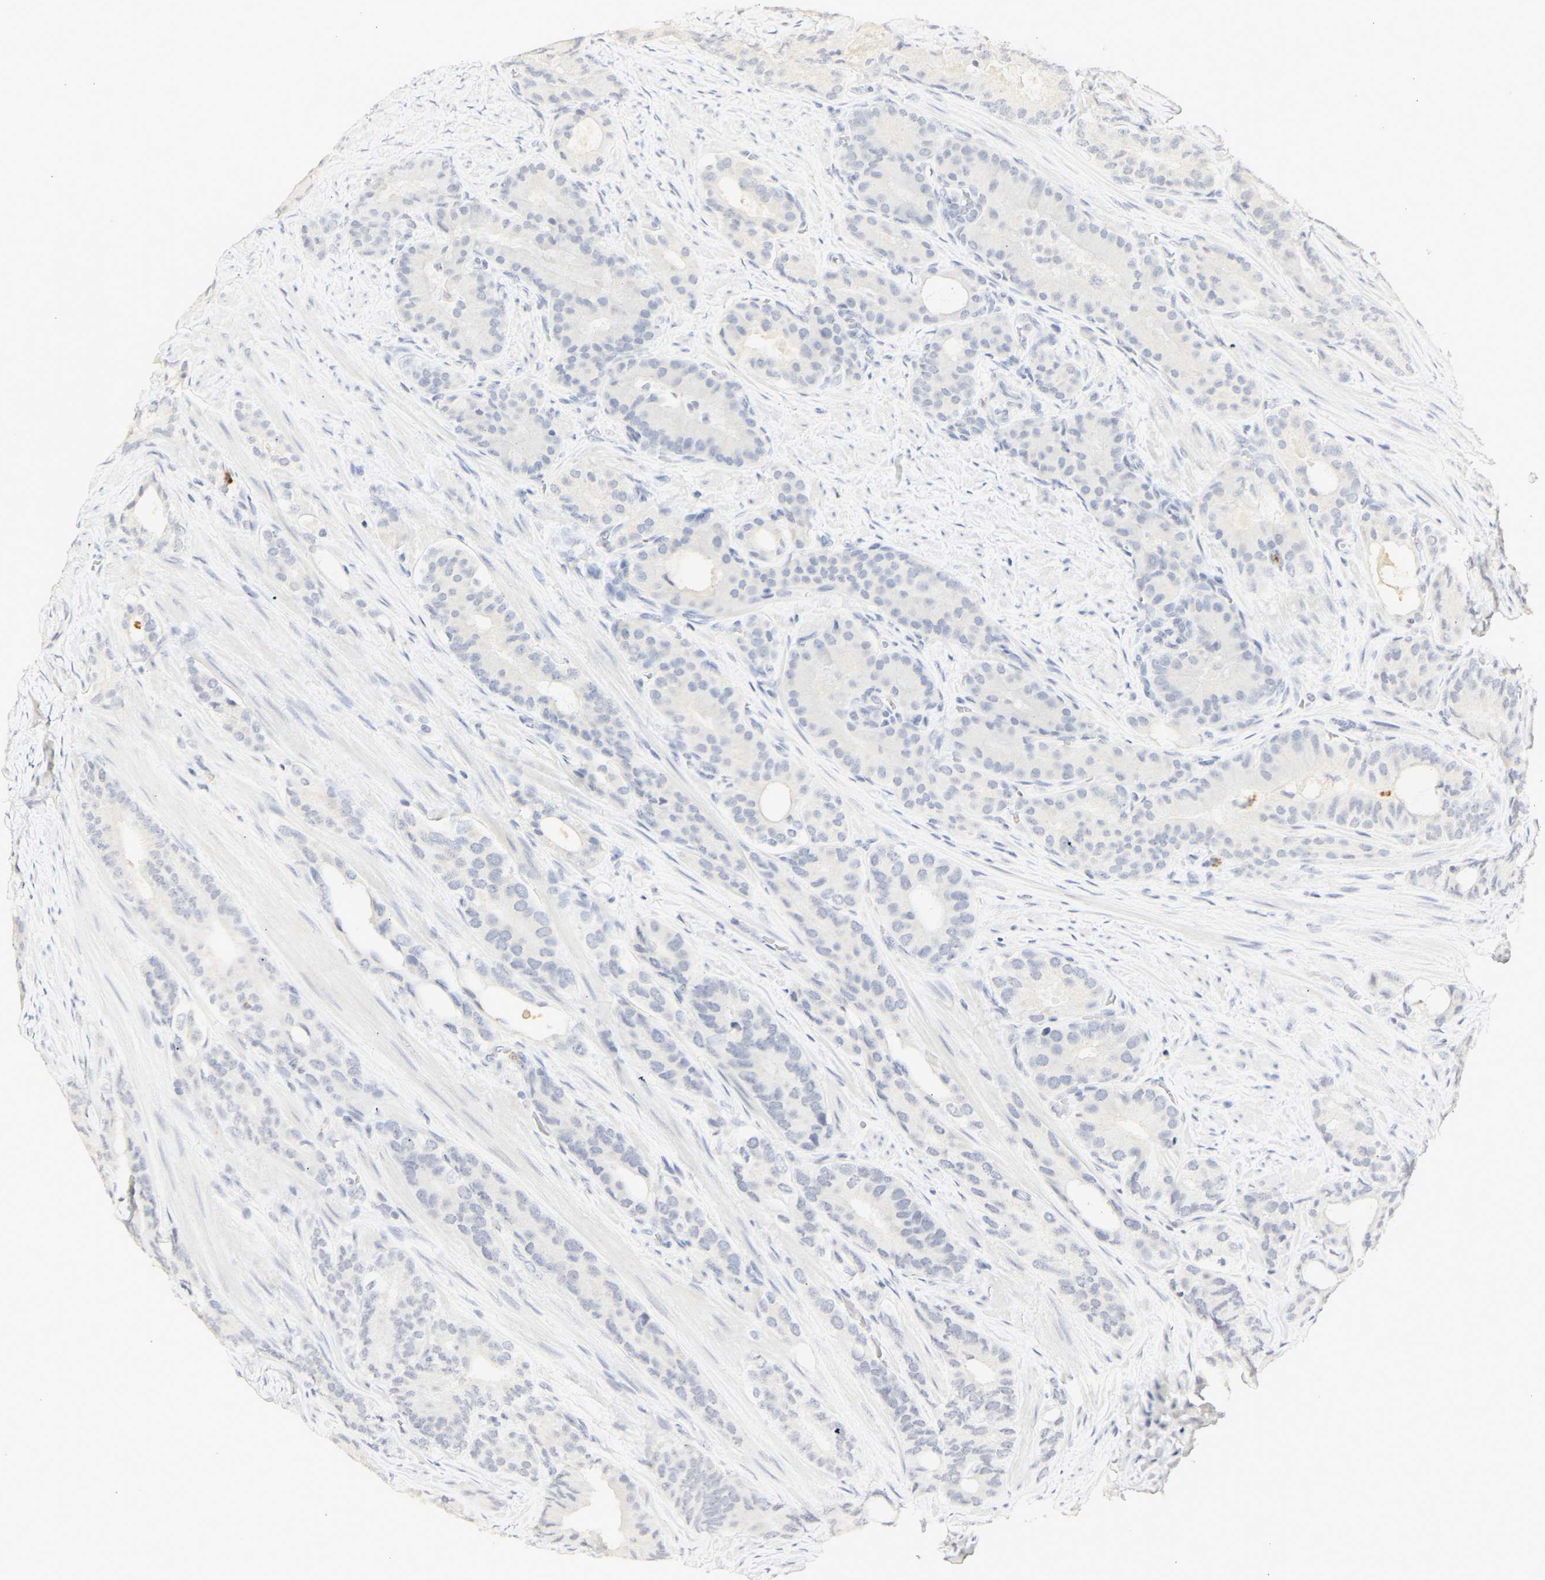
{"staining": {"intensity": "negative", "quantity": "none", "location": "none"}, "tissue": "prostate cancer", "cell_type": "Tumor cells", "image_type": "cancer", "snomed": [{"axis": "morphology", "description": "Adenocarcinoma, Low grade"}, {"axis": "topography", "description": "Prostate"}], "caption": "Immunohistochemistry micrograph of neoplastic tissue: human prostate low-grade adenocarcinoma stained with DAB (3,3'-diaminobenzidine) displays no significant protein expression in tumor cells.", "gene": "MPO", "patient": {"sex": "male", "age": 63}}